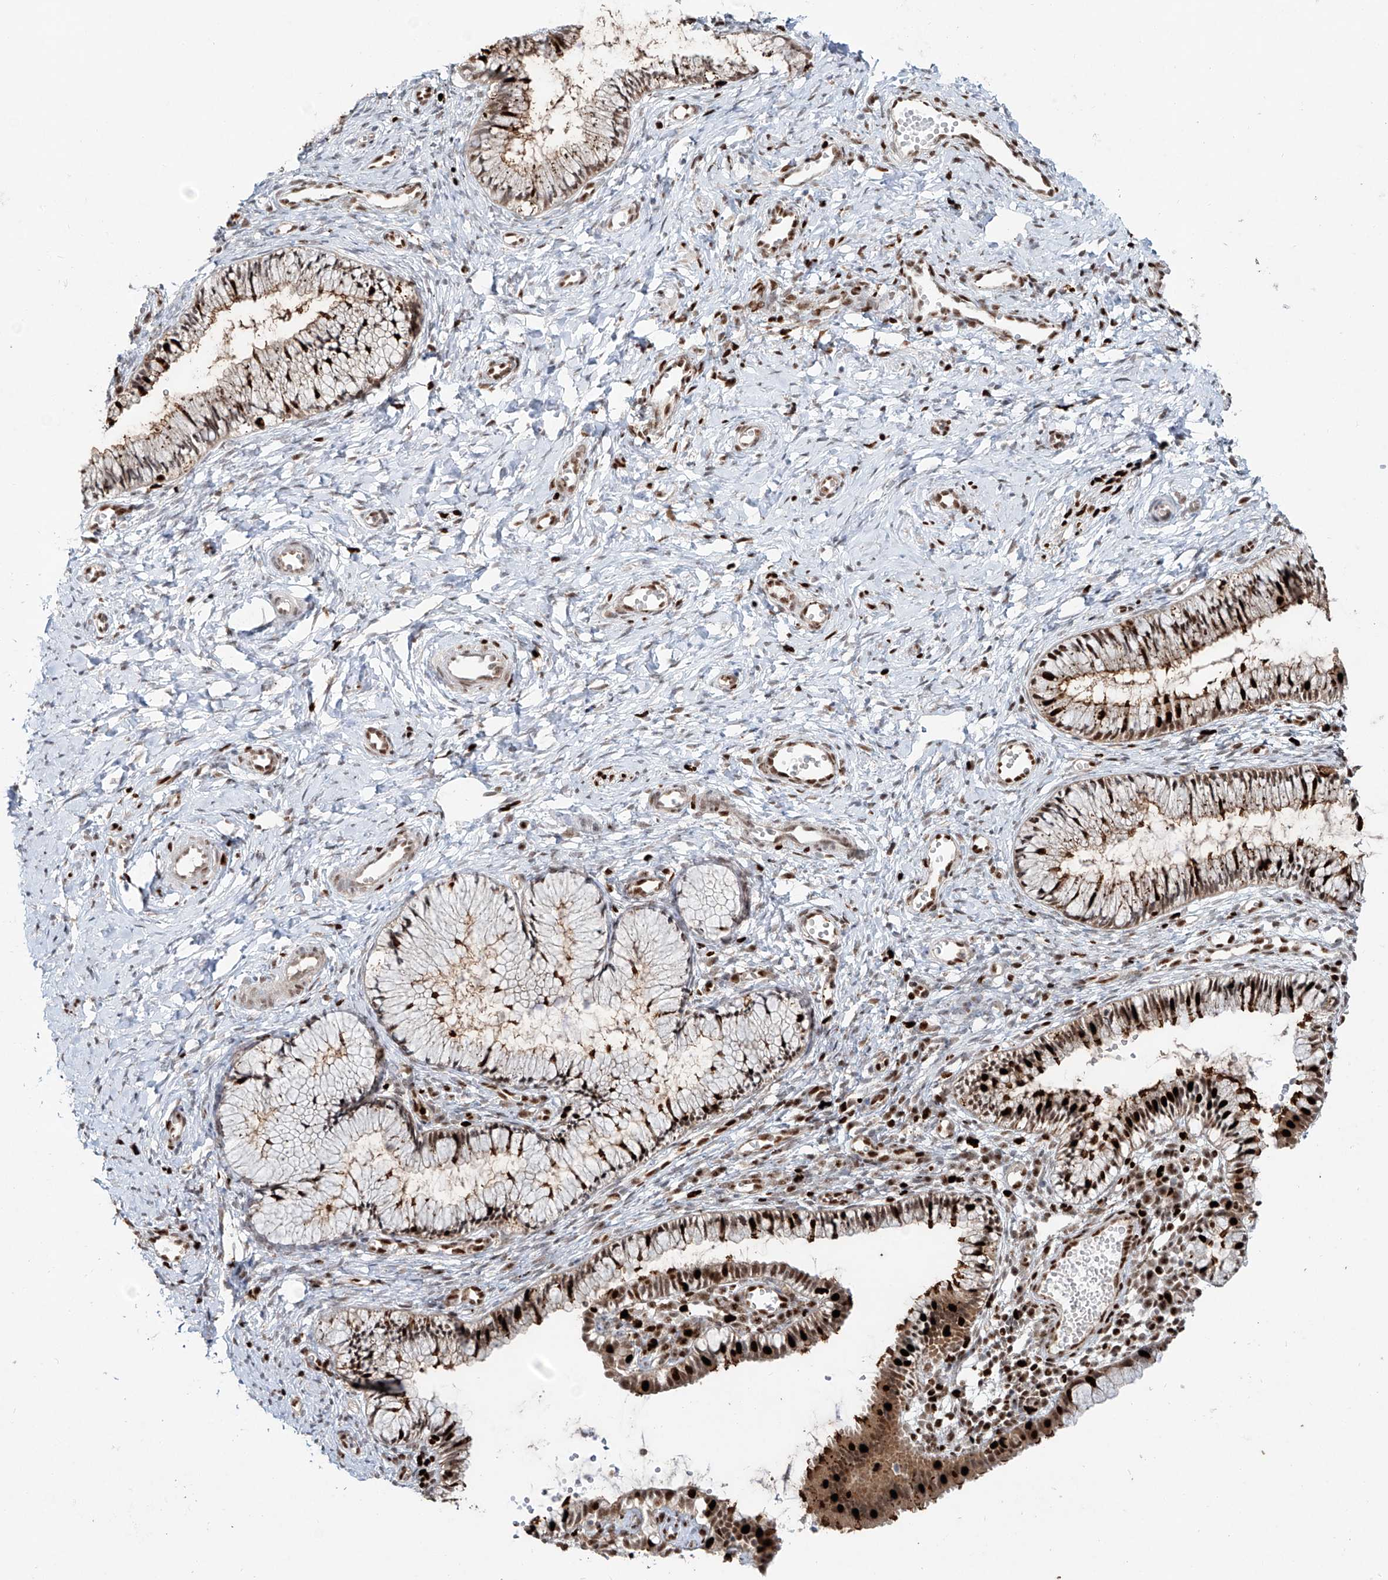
{"staining": {"intensity": "strong", "quantity": "25%-75%", "location": "cytoplasmic/membranous,nuclear"}, "tissue": "cervix", "cell_type": "Glandular cells", "image_type": "normal", "snomed": [{"axis": "morphology", "description": "Normal tissue, NOS"}, {"axis": "topography", "description": "Cervix"}], "caption": "There is high levels of strong cytoplasmic/membranous,nuclear expression in glandular cells of benign cervix, as demonstrated by immunohistochemical staining (brown color).", "gene": "DZIP1L", "patient": {"sex": "female", "age": 27}}